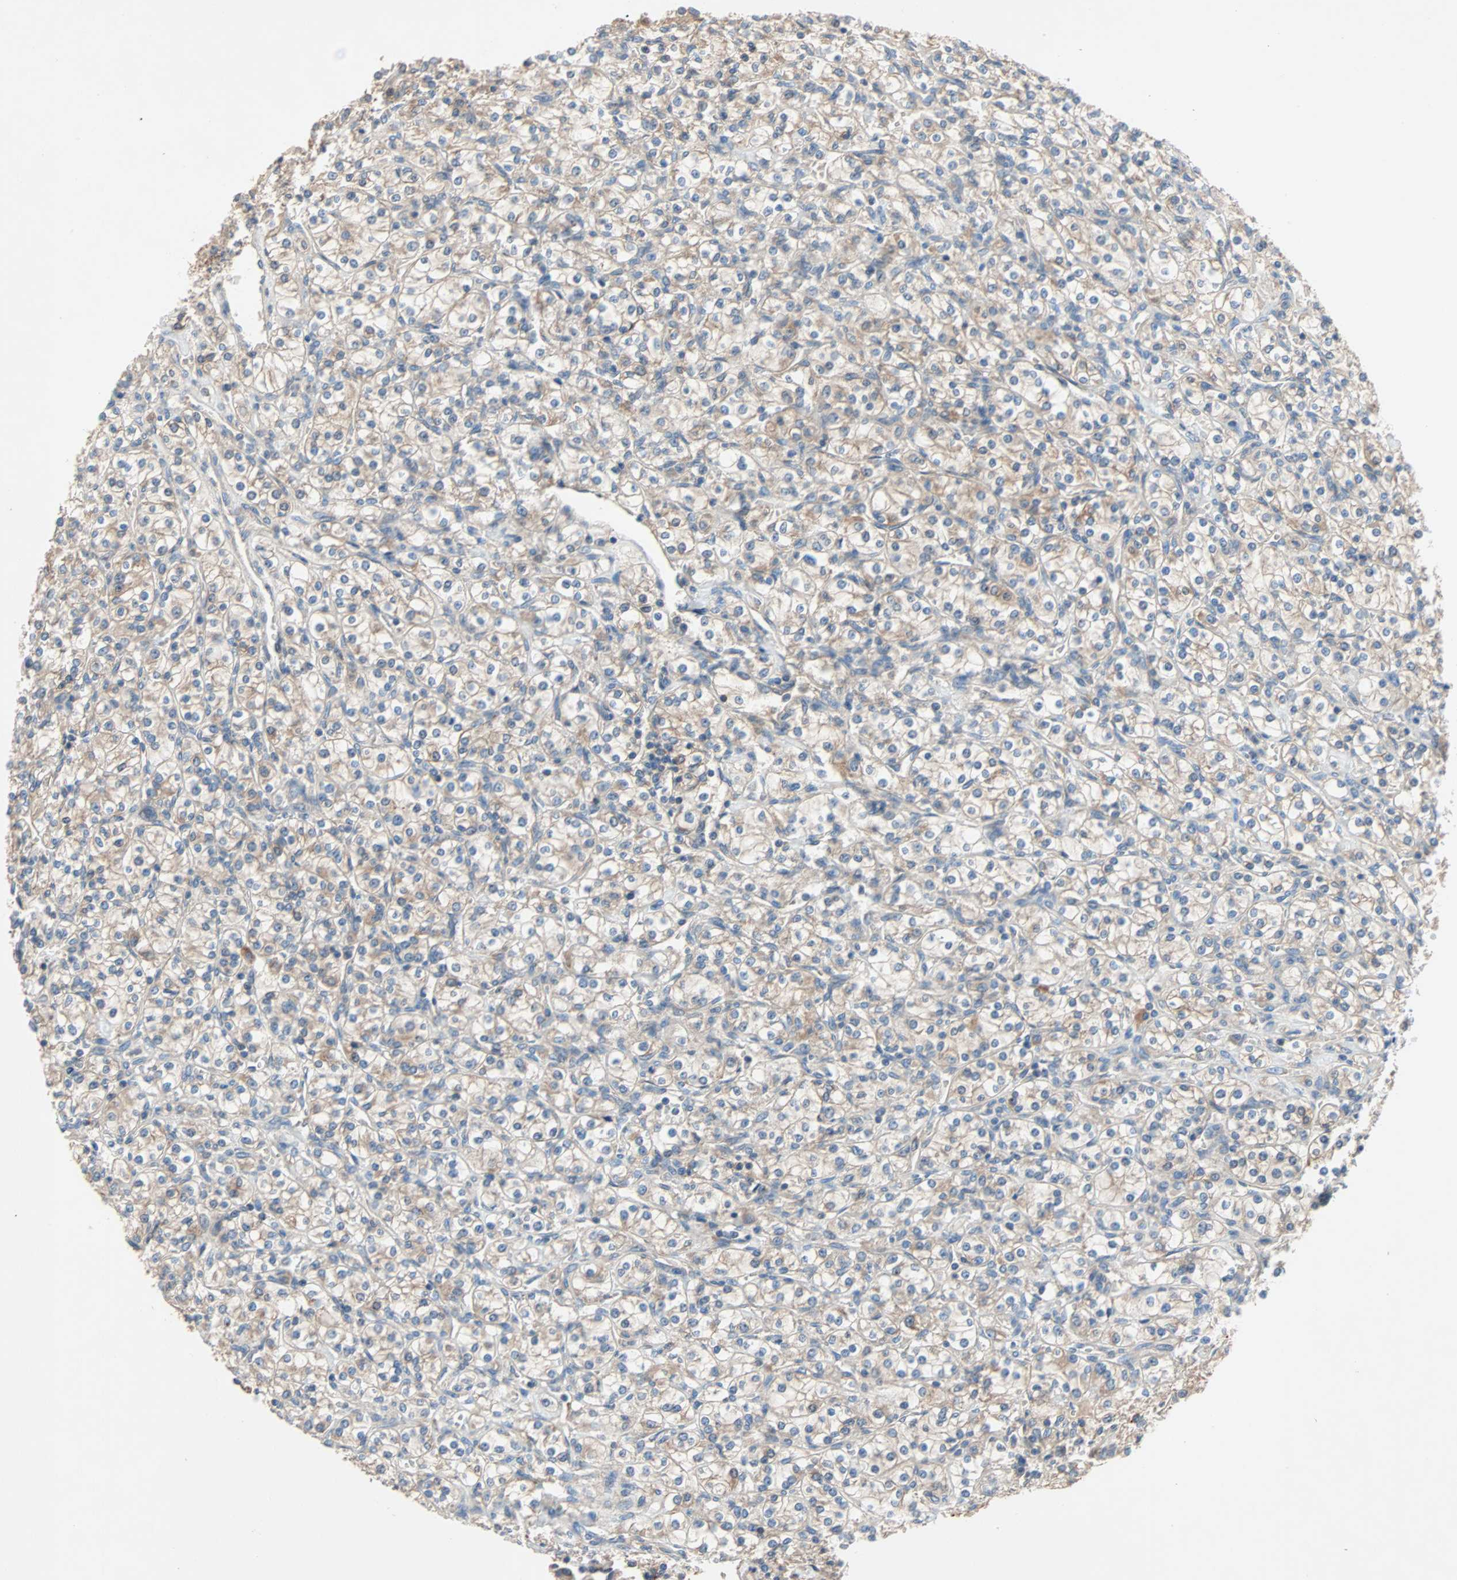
{"staining": {"intensity": "weak", "quantity": ">75%", "location": "cytoplasmic/membranous"}, "tissue": "renal cancer", "cell_type": "Tumor cells", "image_type": "cancer", "snomed": [{"axis": "morphology", "description": "Adenocarcinoma, NOS"}, {"axis": "topography", "description": "Kidney"}], "caption": "Weak cytoplasmic/membranous positivity is present in approximately >75% of tumor cells in renal adenocarcinoma.", "gene": "XYLT1", "patient": {"sex": "male", "age": 77}}